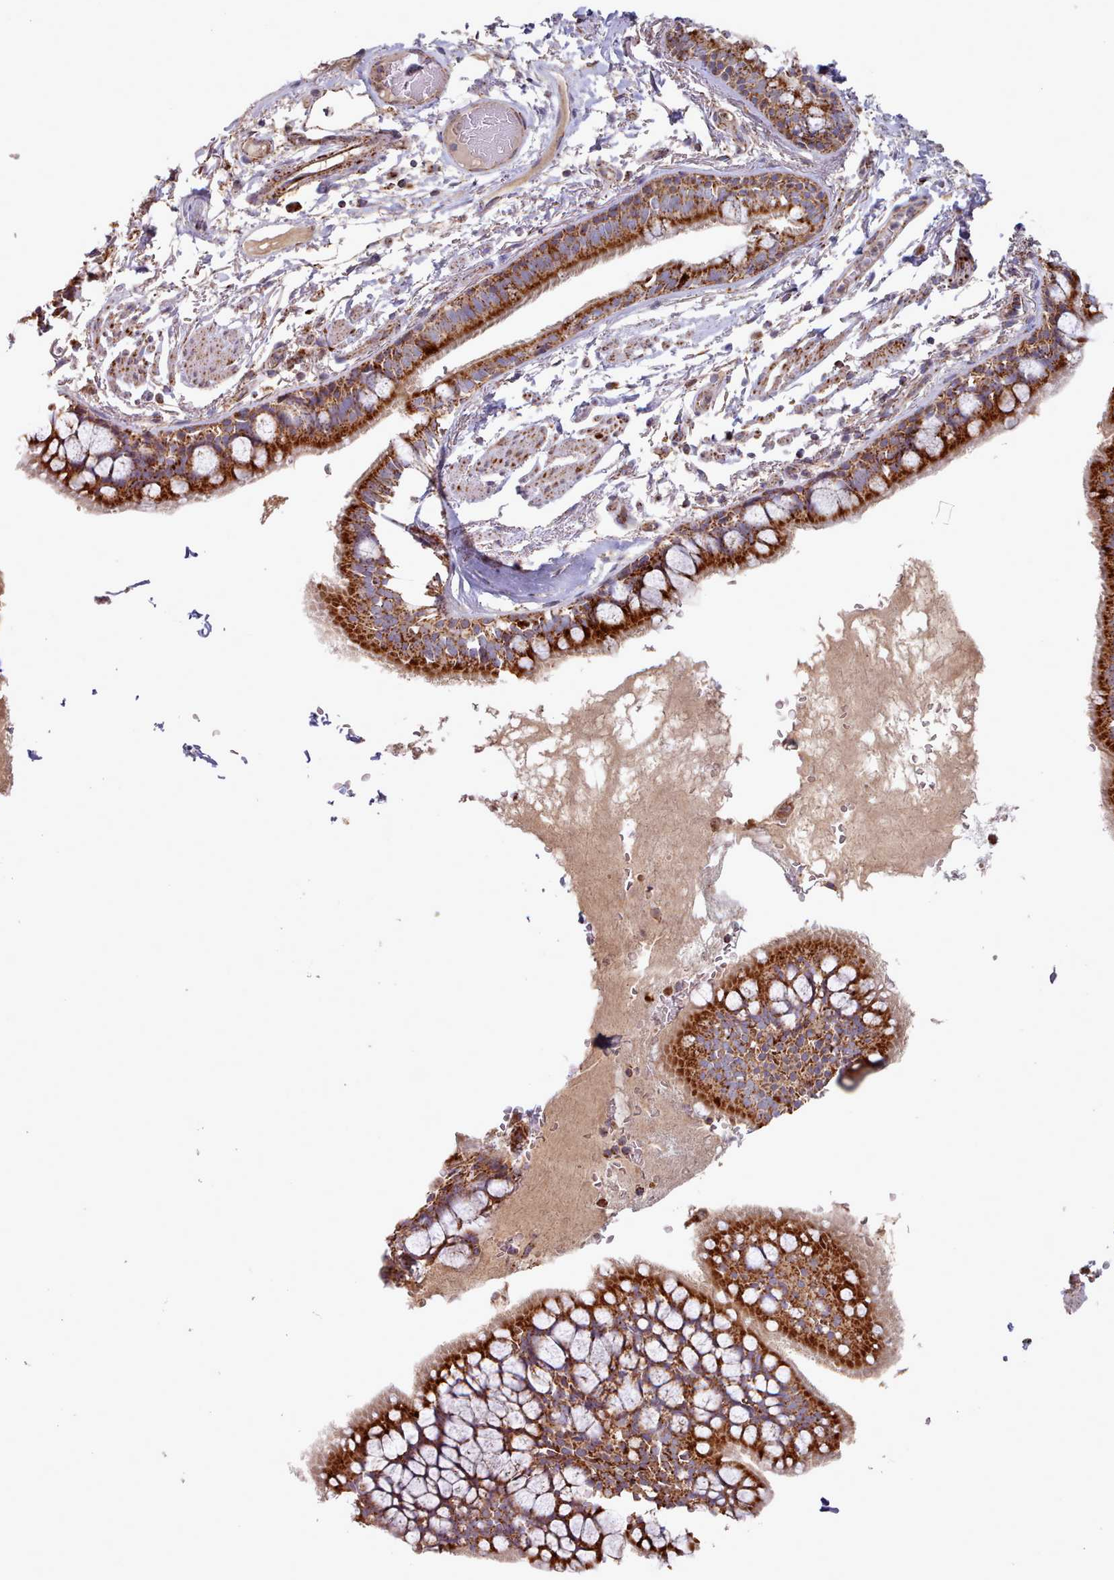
{"staining": {"intensity": "strong", "quantity": ">75%", "location": "cytoplasmic/membranous"}, "tissue": "bronchus", "cell_type": "Respiratory epithelial cells", "image_type": "normal", "snomed": [{"axis": "morphology", "description": "Normal tissue, NOS"}, {"axis": "topography", "description": "Bronchus"}], "caption": "This image exhibits unremarkable bronchus stained with immunohistochemistry (IHC) to label a protein in brown. The cytoplasmic/membranous of respiratory epithelial cells show strong positivity for the protein. Nuclei are counter-stained blue.", "gene": "HSDL2", "patient": {"sex": "male", "age": 70}}